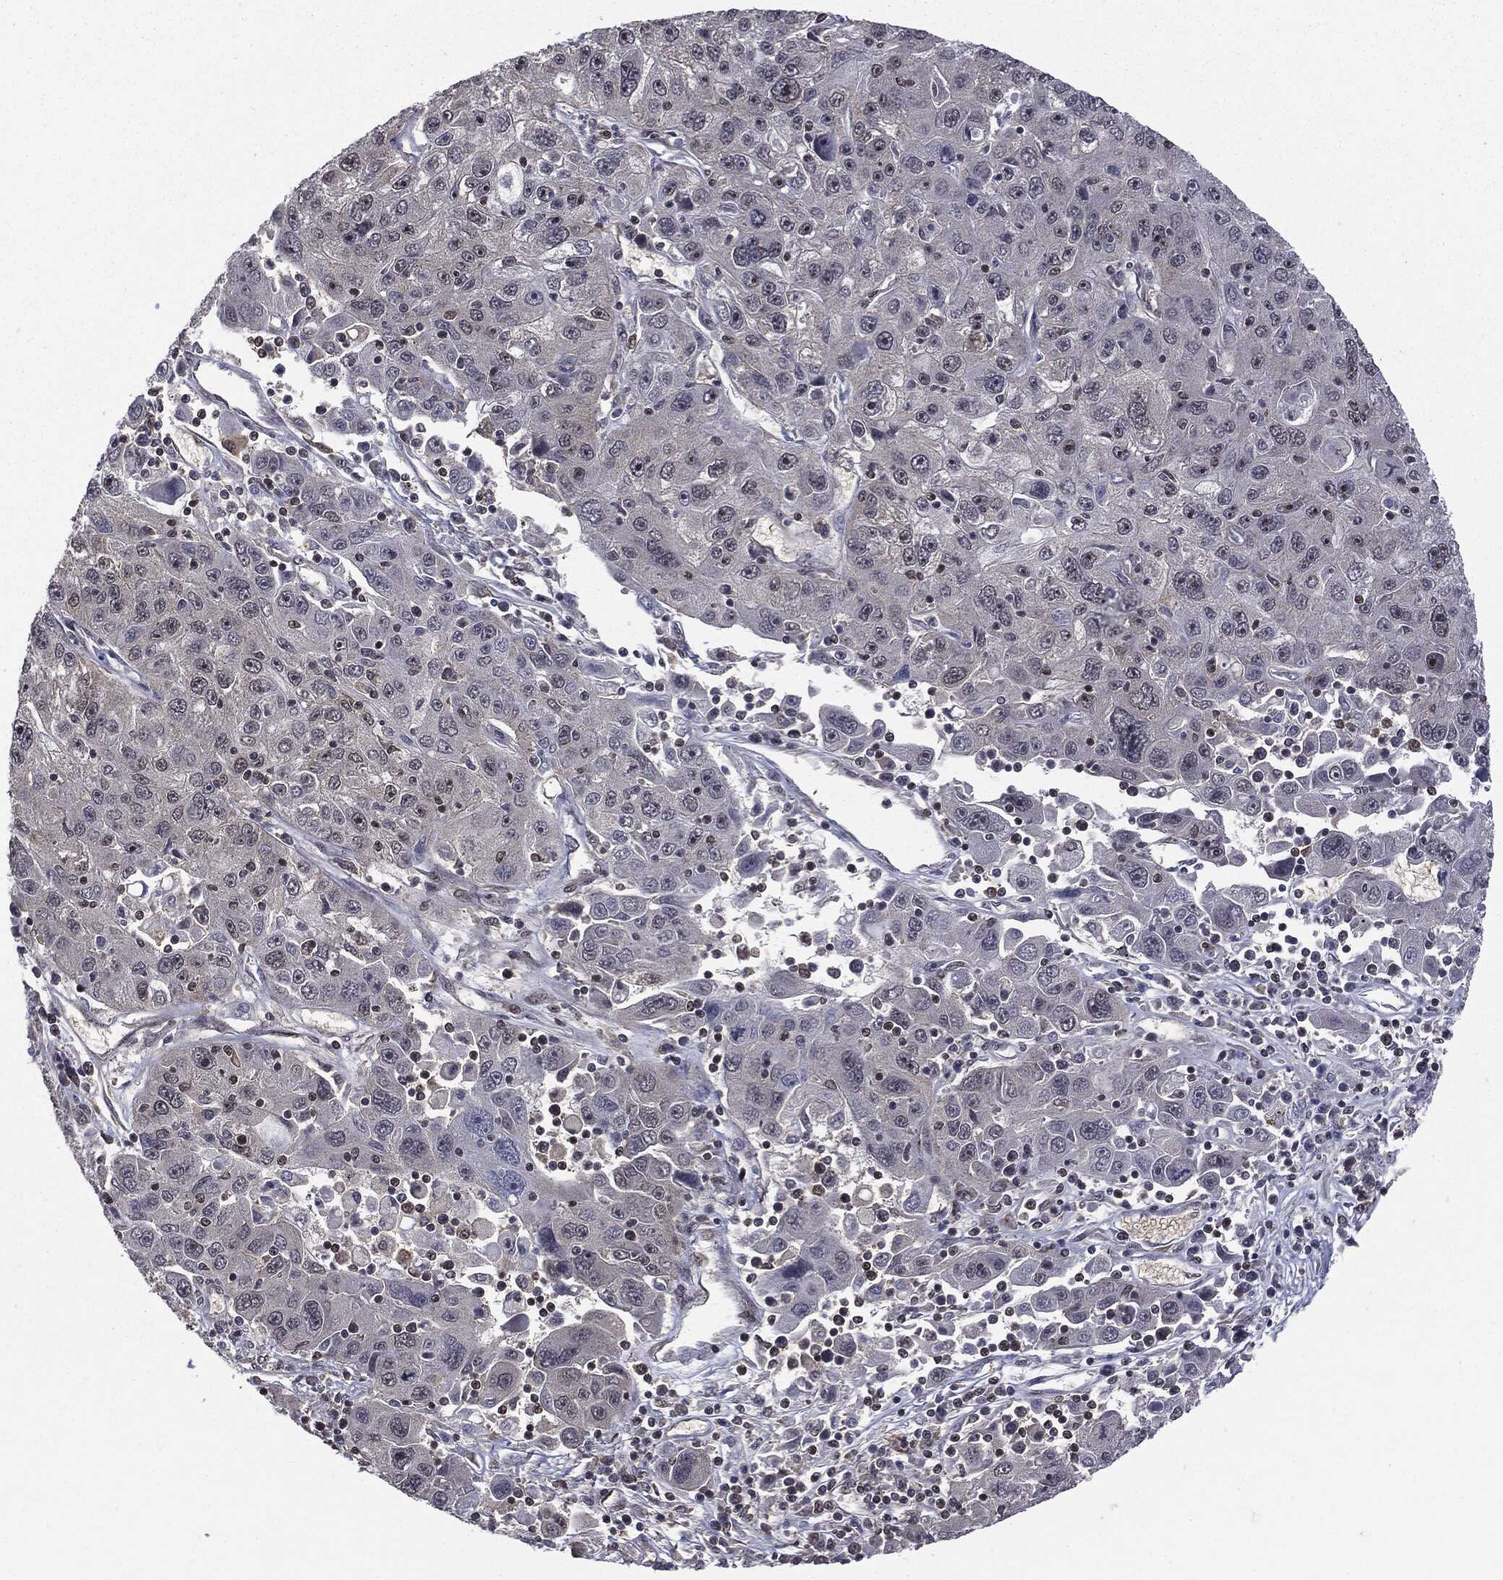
{"staining": {"intensity": "negative", "quantity": "none", "location": "none"}, "tissue": "stomach cancer", "cell_type": "Tumor cells", "image_type": "cancer", "snomed": [{"axis": "morphology", "description": "Adenocarcinoma, NOS"}, {"axis": "topography", "description": "Stomach"}], "caption": "Immunohistochemistry photomicrograph of human stomach adenocarcinoma stained for a protein (brown), which displays no staining in tumor cells.", "gene": "PTPA", "patient": {"sex": "male", "age": 56}}